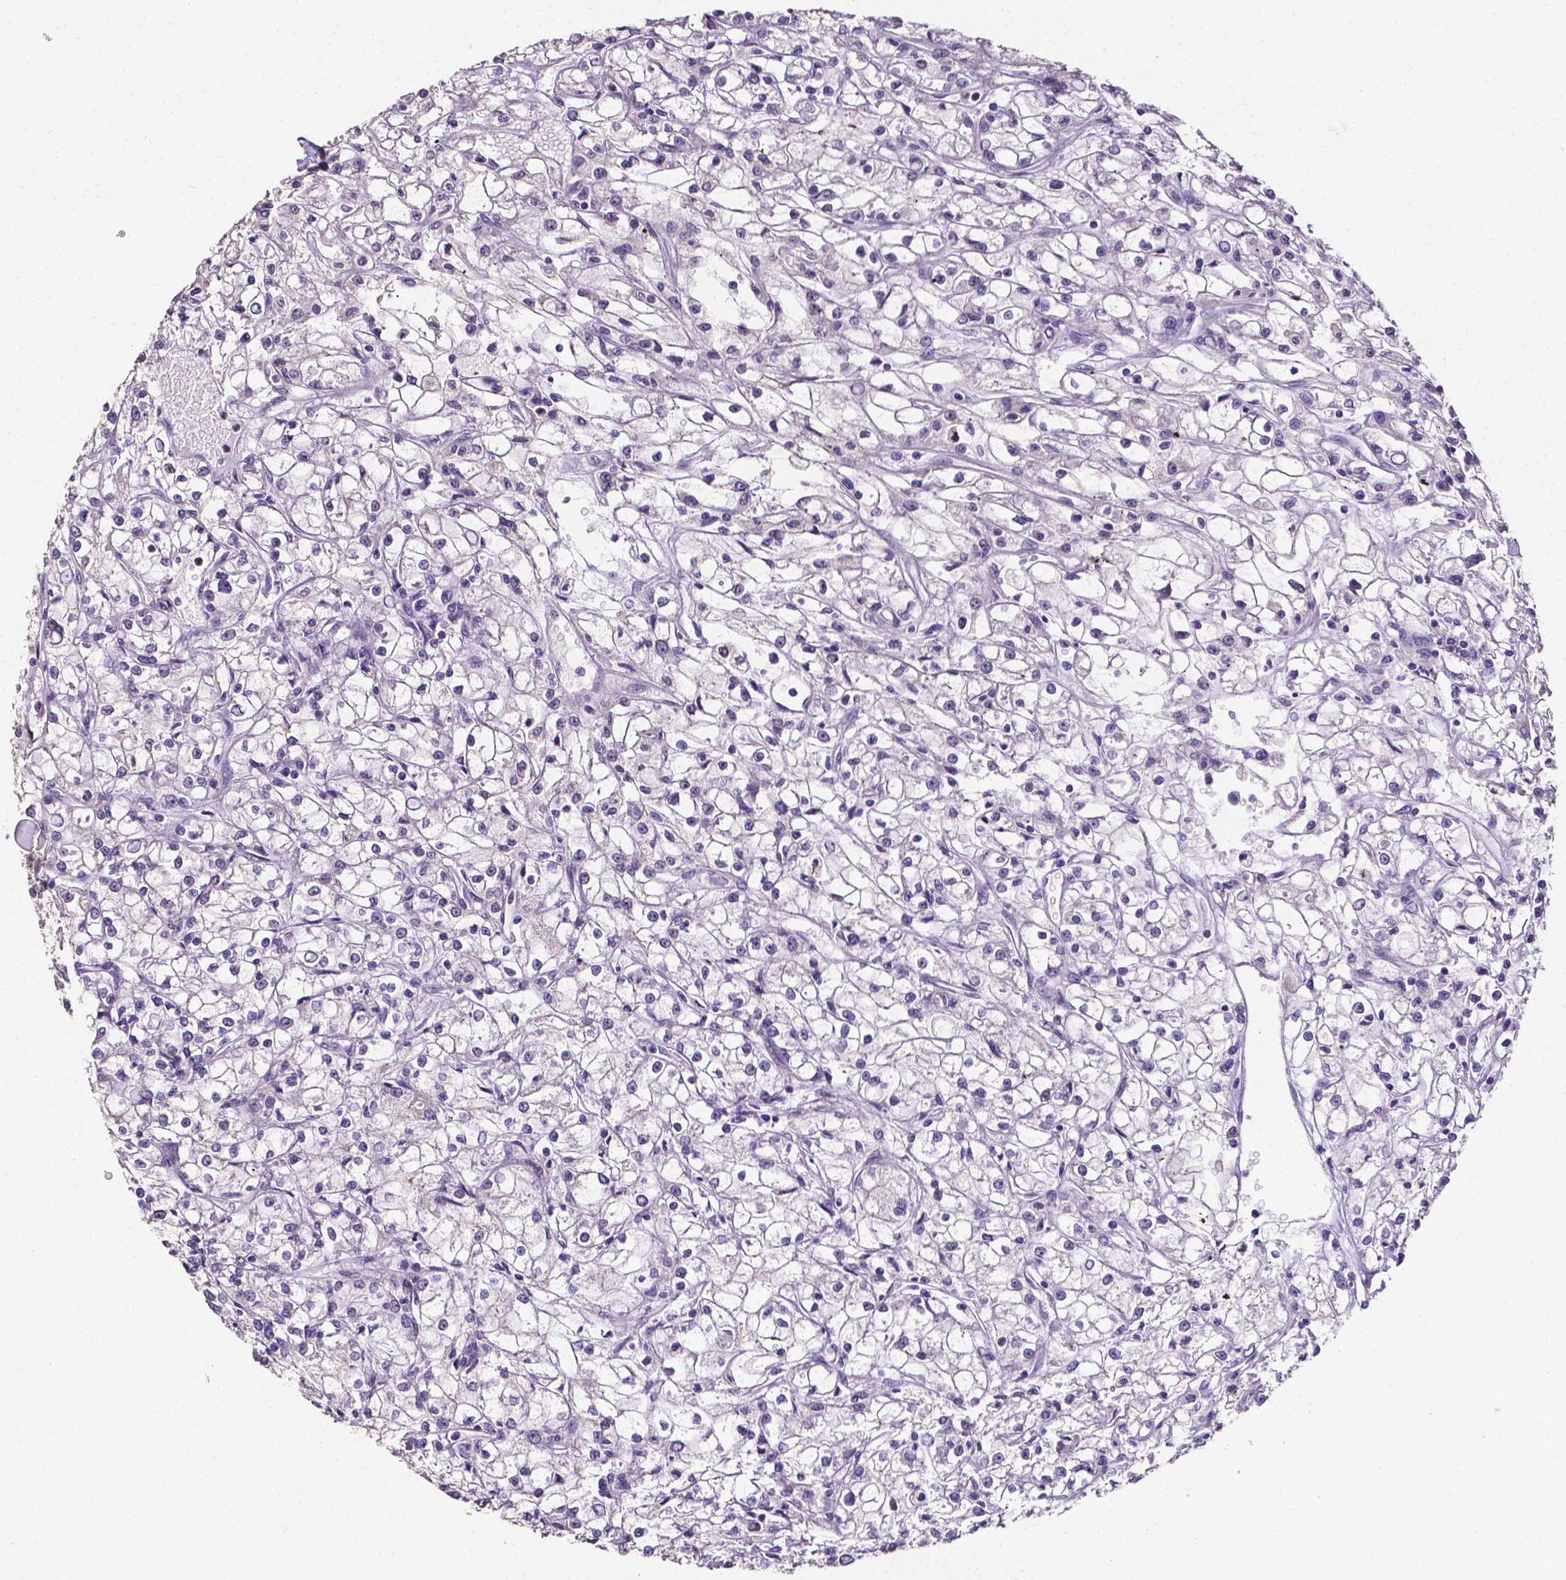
{"staining": {"intensity": "negative", "quantity": "none", "location": "none"}, "tissue": "renal cancer", "cell_type": "Tumor cells", "image_type": "cancer", "snomed": [{"axis": "morphology", "description": "Adenocarcinoma, NOS"}, {"axis": "topography", "description": "Kidney"}], "caption": "High magnification brightfield microscopy of renal cancer stained with DAB (brown) and counterstained with hematoxylin (blue): tumor cells show no significant positivity.", "gene": "PSAT1", "patient": {"sex": "female", "age": 59}}